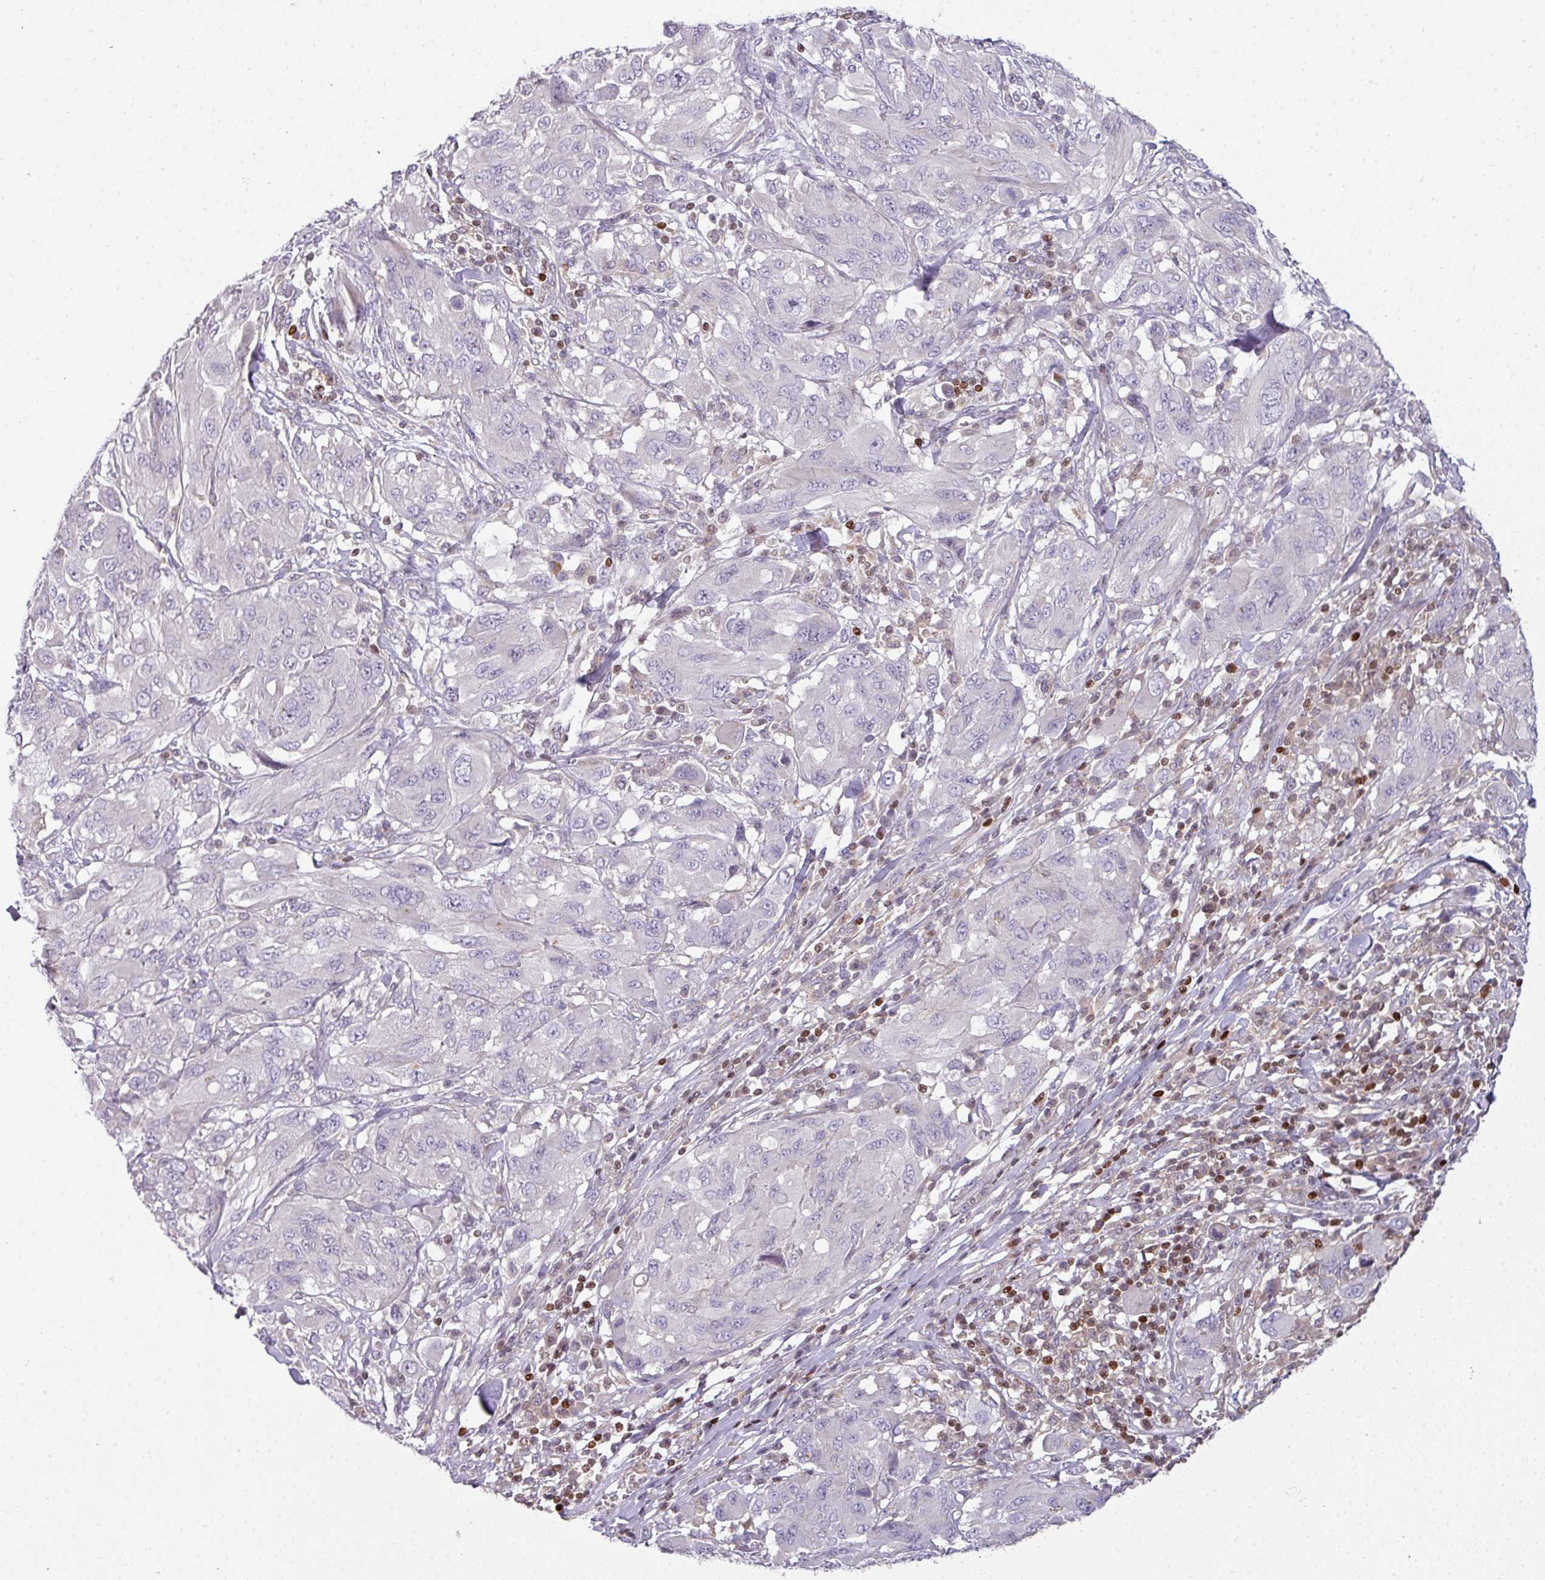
{"staining": {"intensity": "negative", "quantity": "none", "location": "none"}, "tissue": "melanoma", "cell_type": "Tumor cells", "image_type": "cancer", "snomed": [{"axis": "morphology", "description": "Malignant melanoma, NOS"}, {"axis": "topography", "description": "Skin"}], "caption": "An image of malignant melanoma stained for a protein shows no brown staining in tumor cells.", "gene": "STAT5A", "patient": {"sex": "female", "age": 91}}